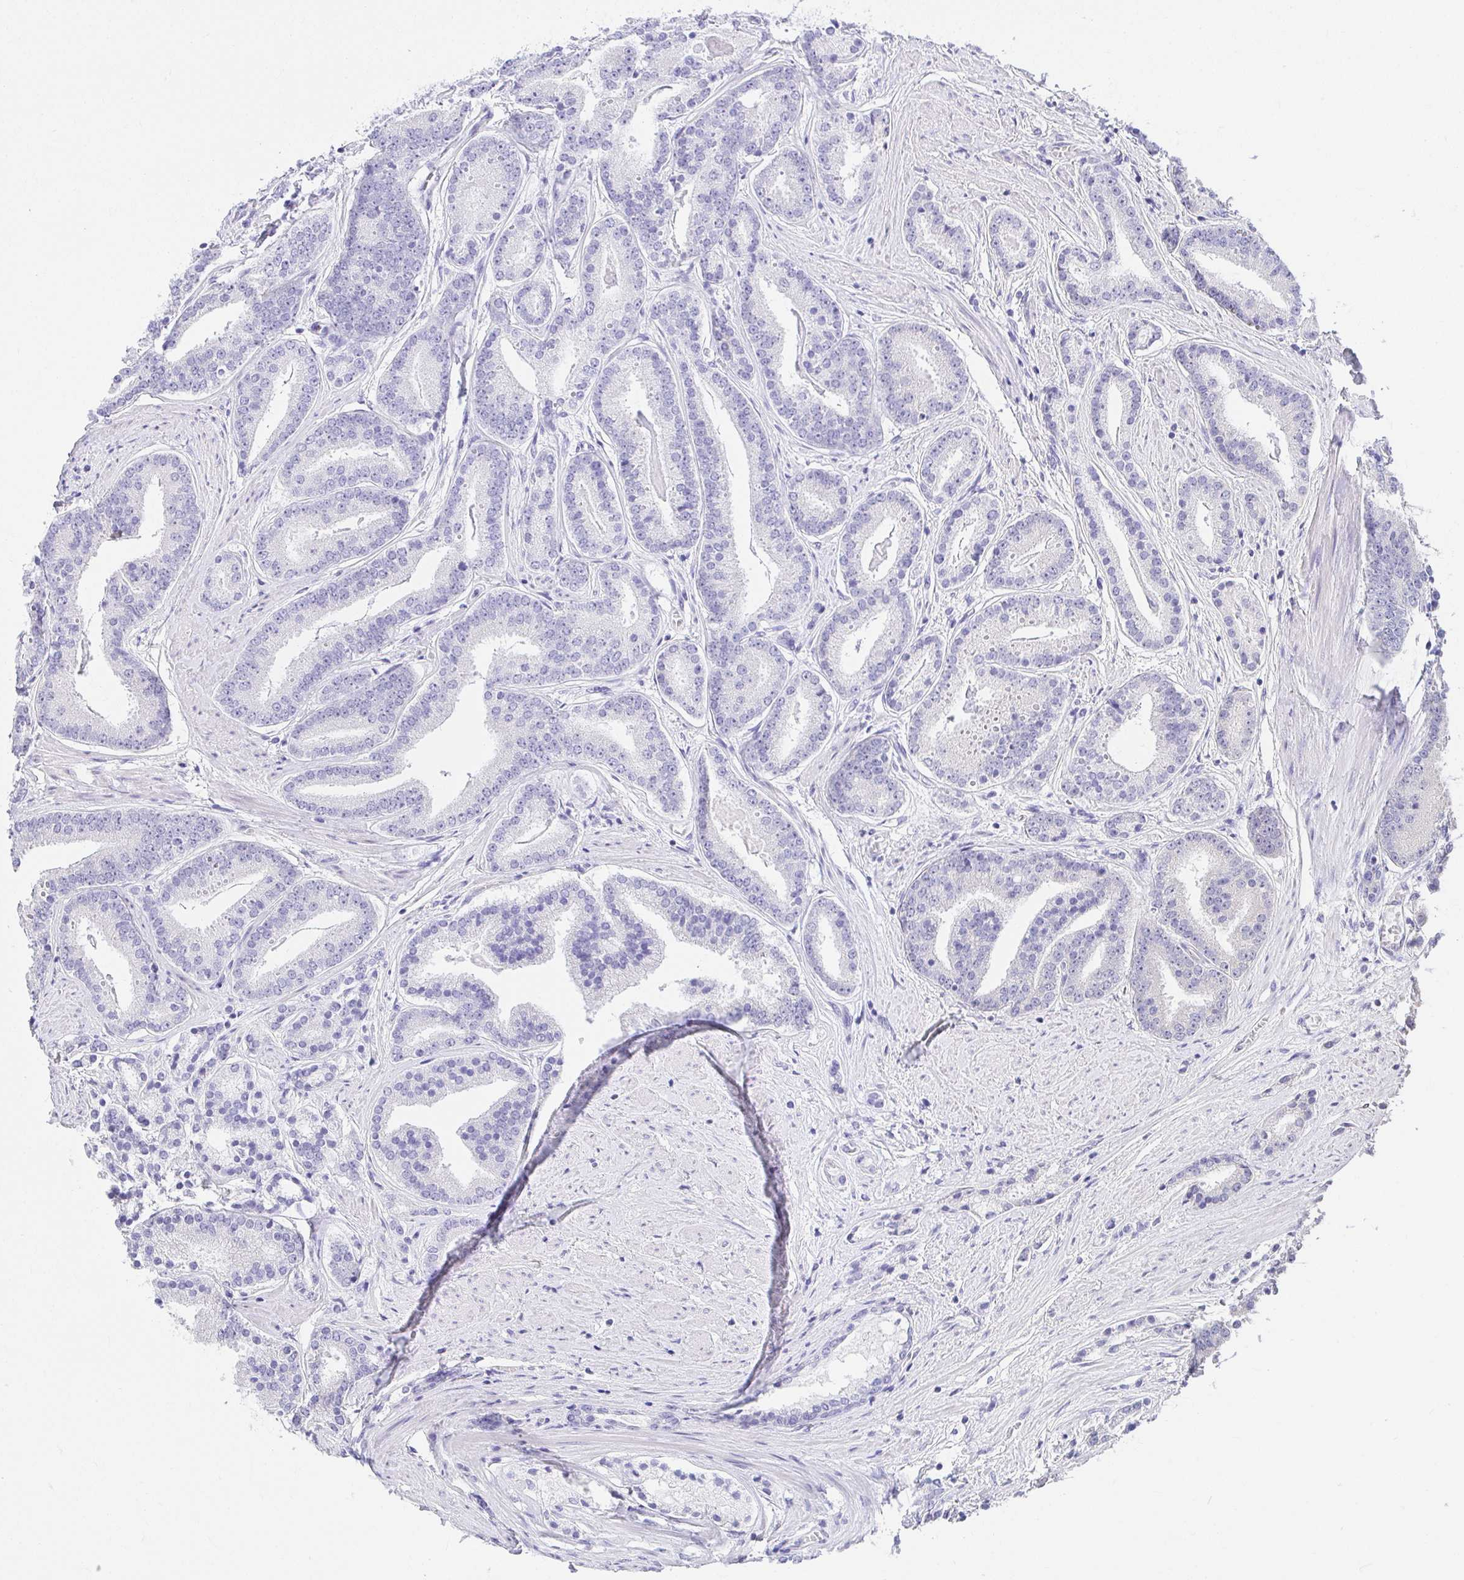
{"staining": {"intensity": "negative", "quantity": "none", "location": "none"}, "tissue": "prostate cancer", "cell_type": "Tumor cells", "image_type": "cancer", "snomed": [{"axis": "morphology", "description": "Adenocarcinoma, High grade"}, {"axis": "topography", "description": "Prostate"}], "caption": "The histopathology image displays no staining of tumor cells in prostate high-grade adenocarcinoma.", "gene": "VGLL1", "patient": {"sex": "male", "age": 63}}